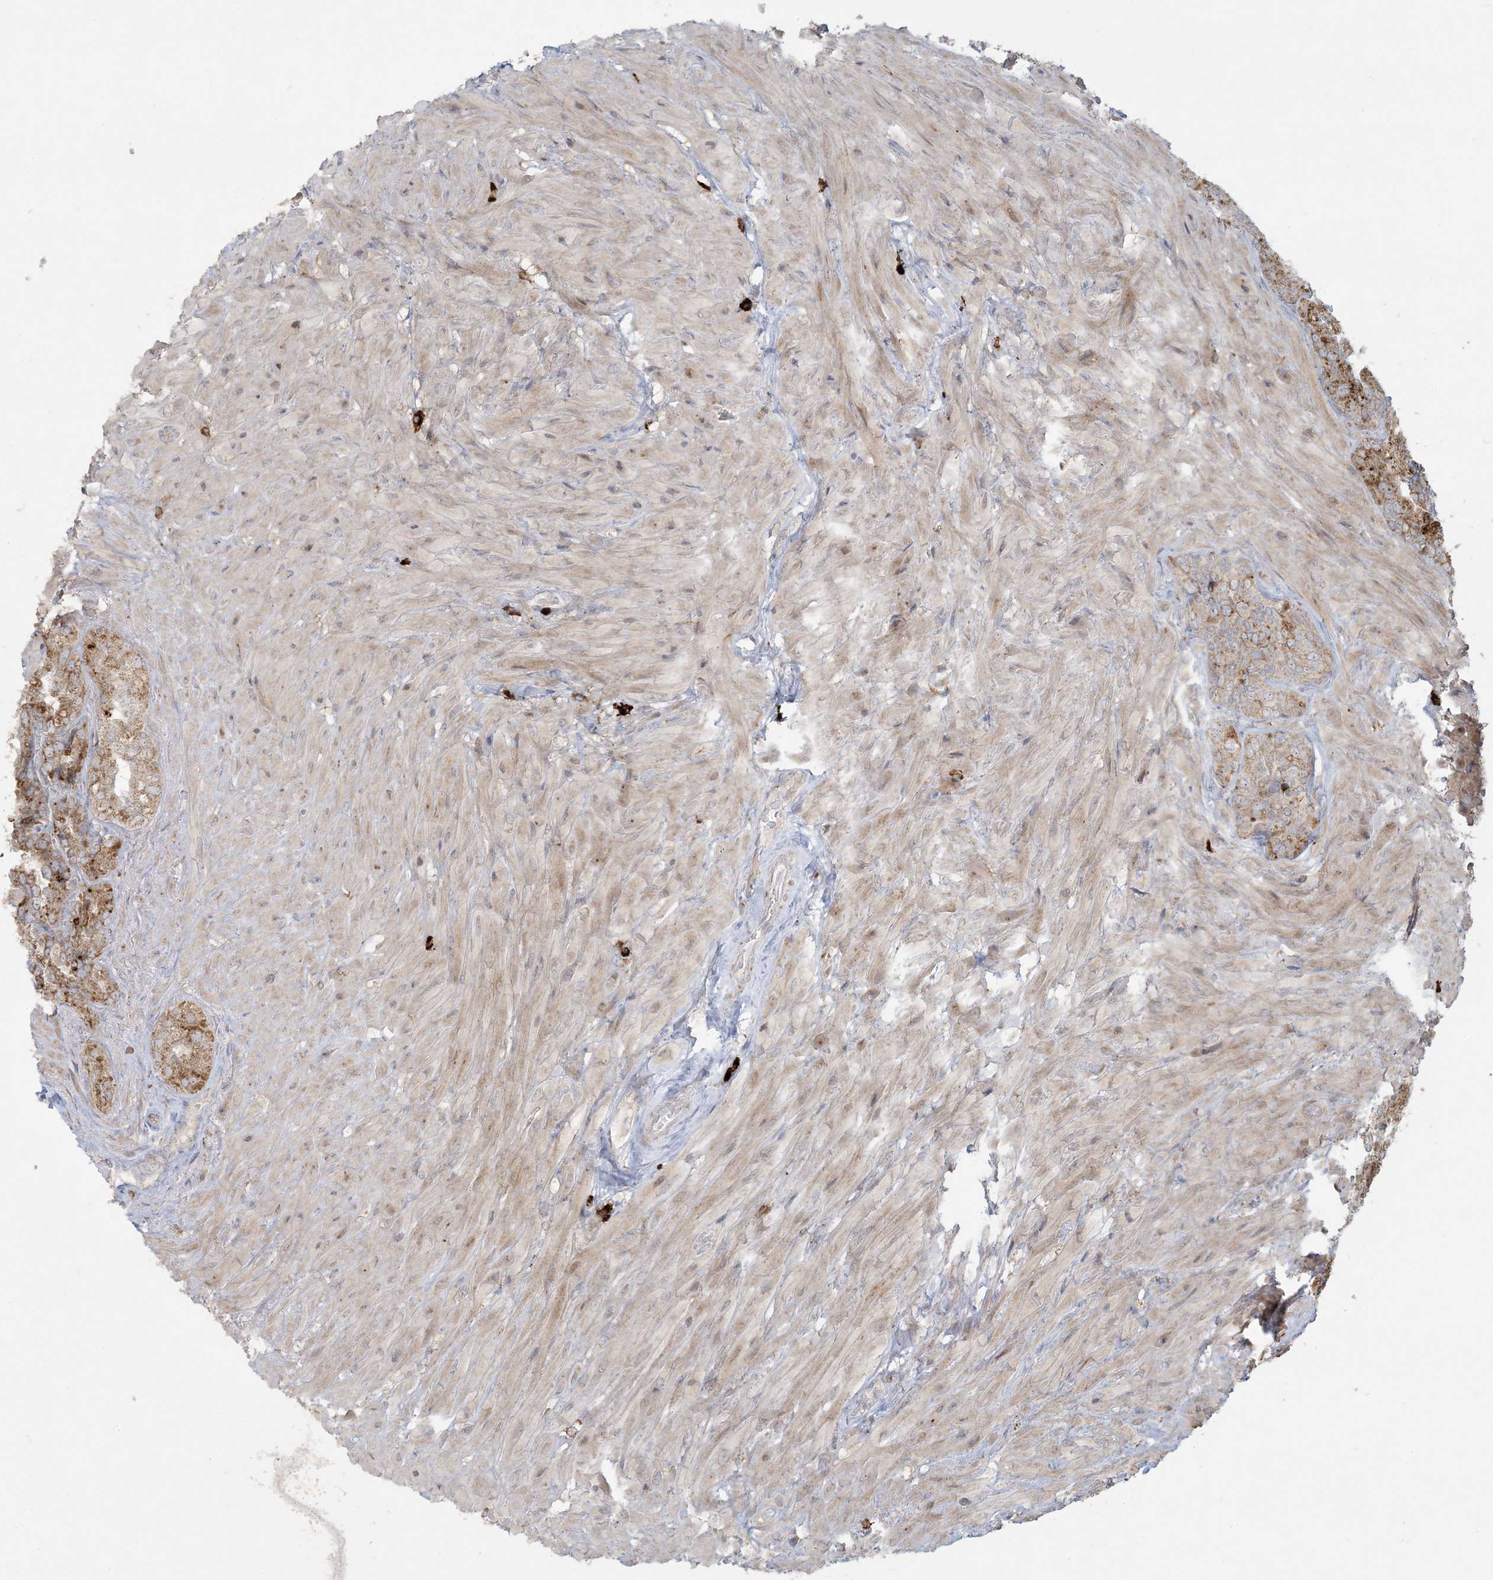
{"staining": {"intensity": "moderate", "quantity": ">75%", "location": "cytoplasmic/membranous"}, "tissue": "seminal vesicle", "cell_type": "Glandular cells", "image_type": "normal", "snomed": [{"axis": "morphology", "description": "Normal tissue, NOS"}, {"axis": "topography", "description": "Seminal veicle"}, {"axis": "topography", "description": "Peripheral nerve tissue"}], "caption": "This is a micrograph of immunohistochemistry staining of normal seminal vesicle, which shows moderate positivity in the cytoplasmic/membranous of glandular cells.", "gene": "MCAT", "patient": {"sex": "male", "age": 63}}